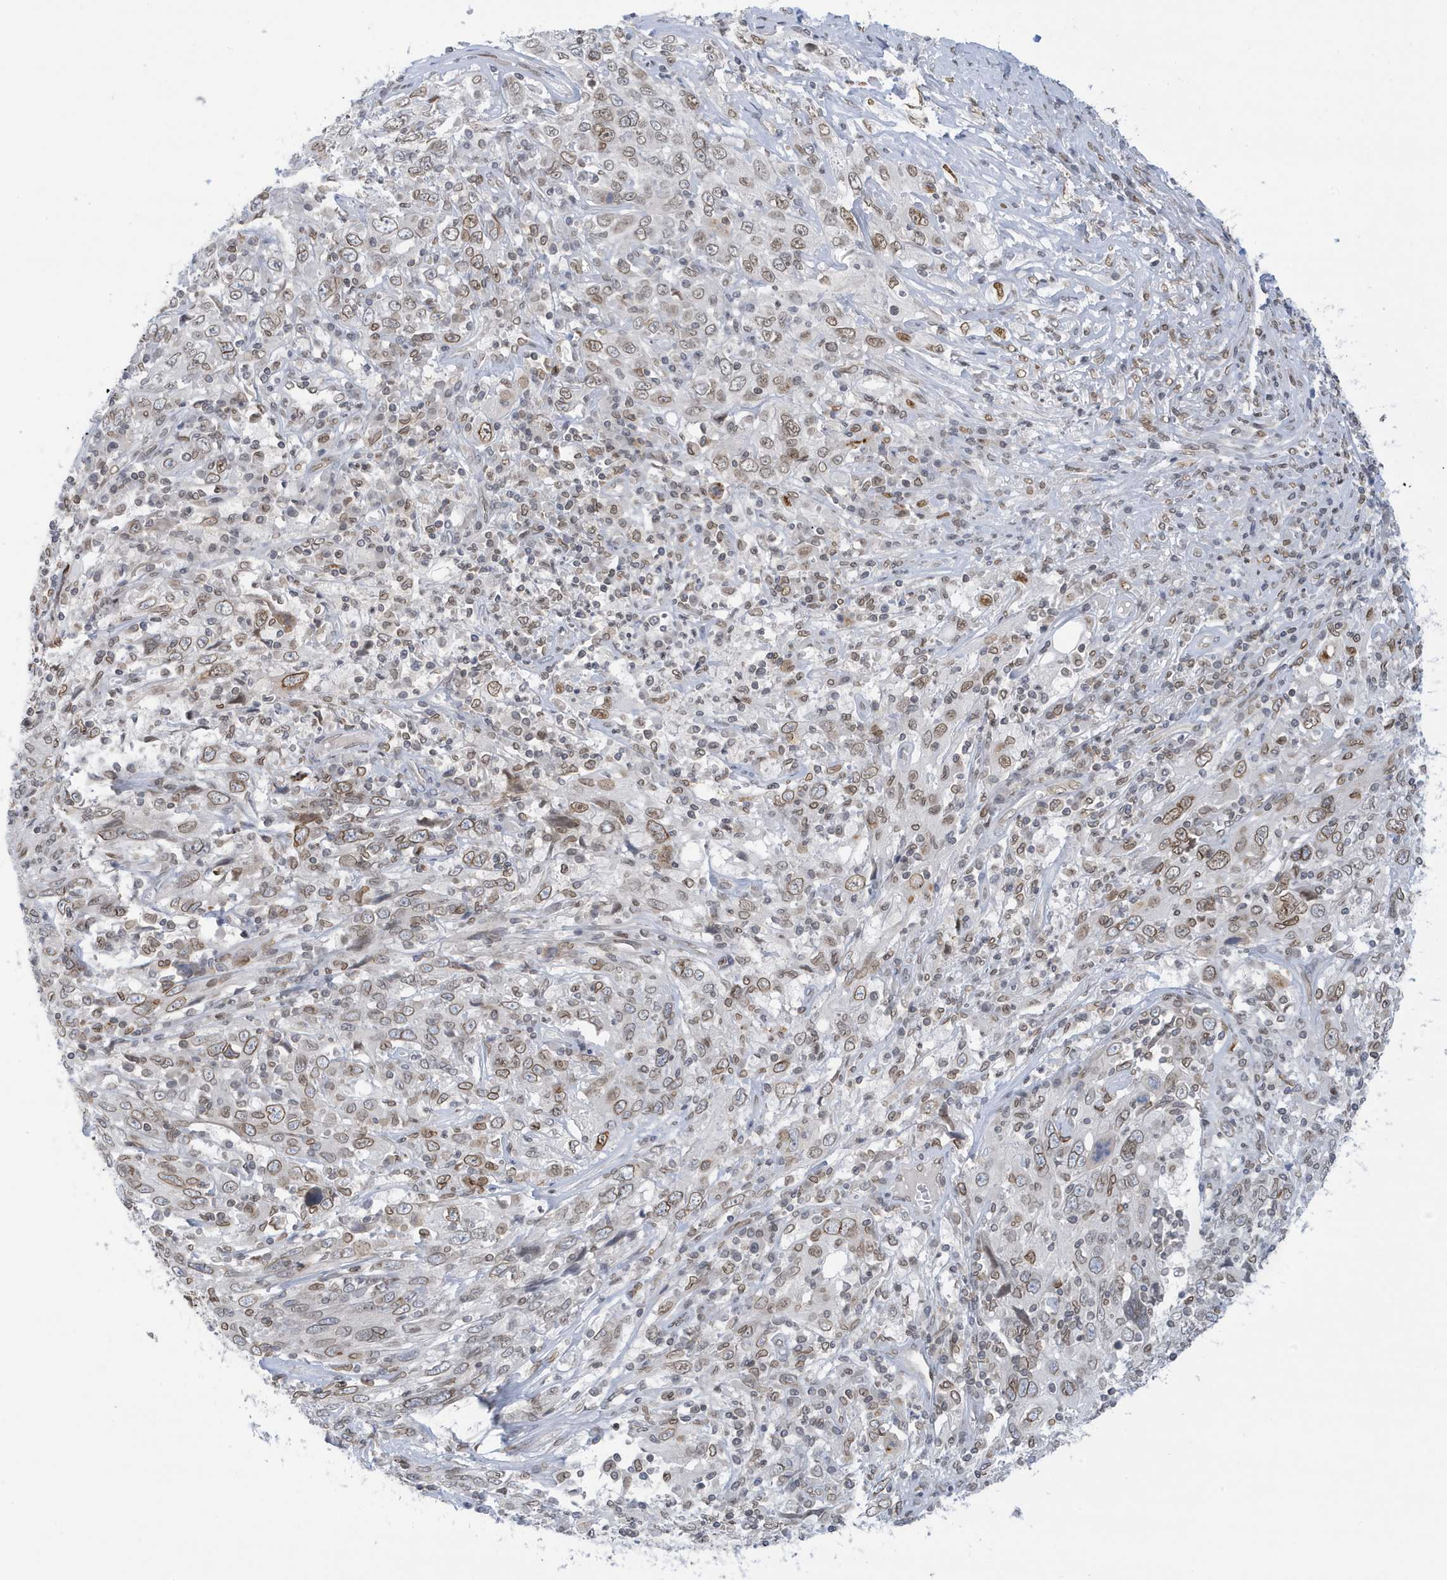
{"staining": {"intensity": "moderate", "quantity": "25%-75%", "location": "cytoplasmic/membranous,nuclear"}, "tissue": "cervical cancer", "cell_type": "Tumor cells", "image_type": "cancer", "snomed": [{"axis": "morphology", "description": "Squamous cell carcinoma, NOS"}, {"axis": "topography", "description": "Cervix"}], "caption": "A micrograph of human squamous cell carcinoma (cervical) stained for a protein demonstrates moderate cytoplasmic/membranous and nuclear brown staining in tumor cells. The staining was performed using DAB (3,3'-diaminobenzidine) to visualize the protein expression in brown, while the nuclei were stained in blue with hematoxylin (Magnification: 20x).", "gene": "PCYT1A", "patient": {"sex": "female", "age": 46}}